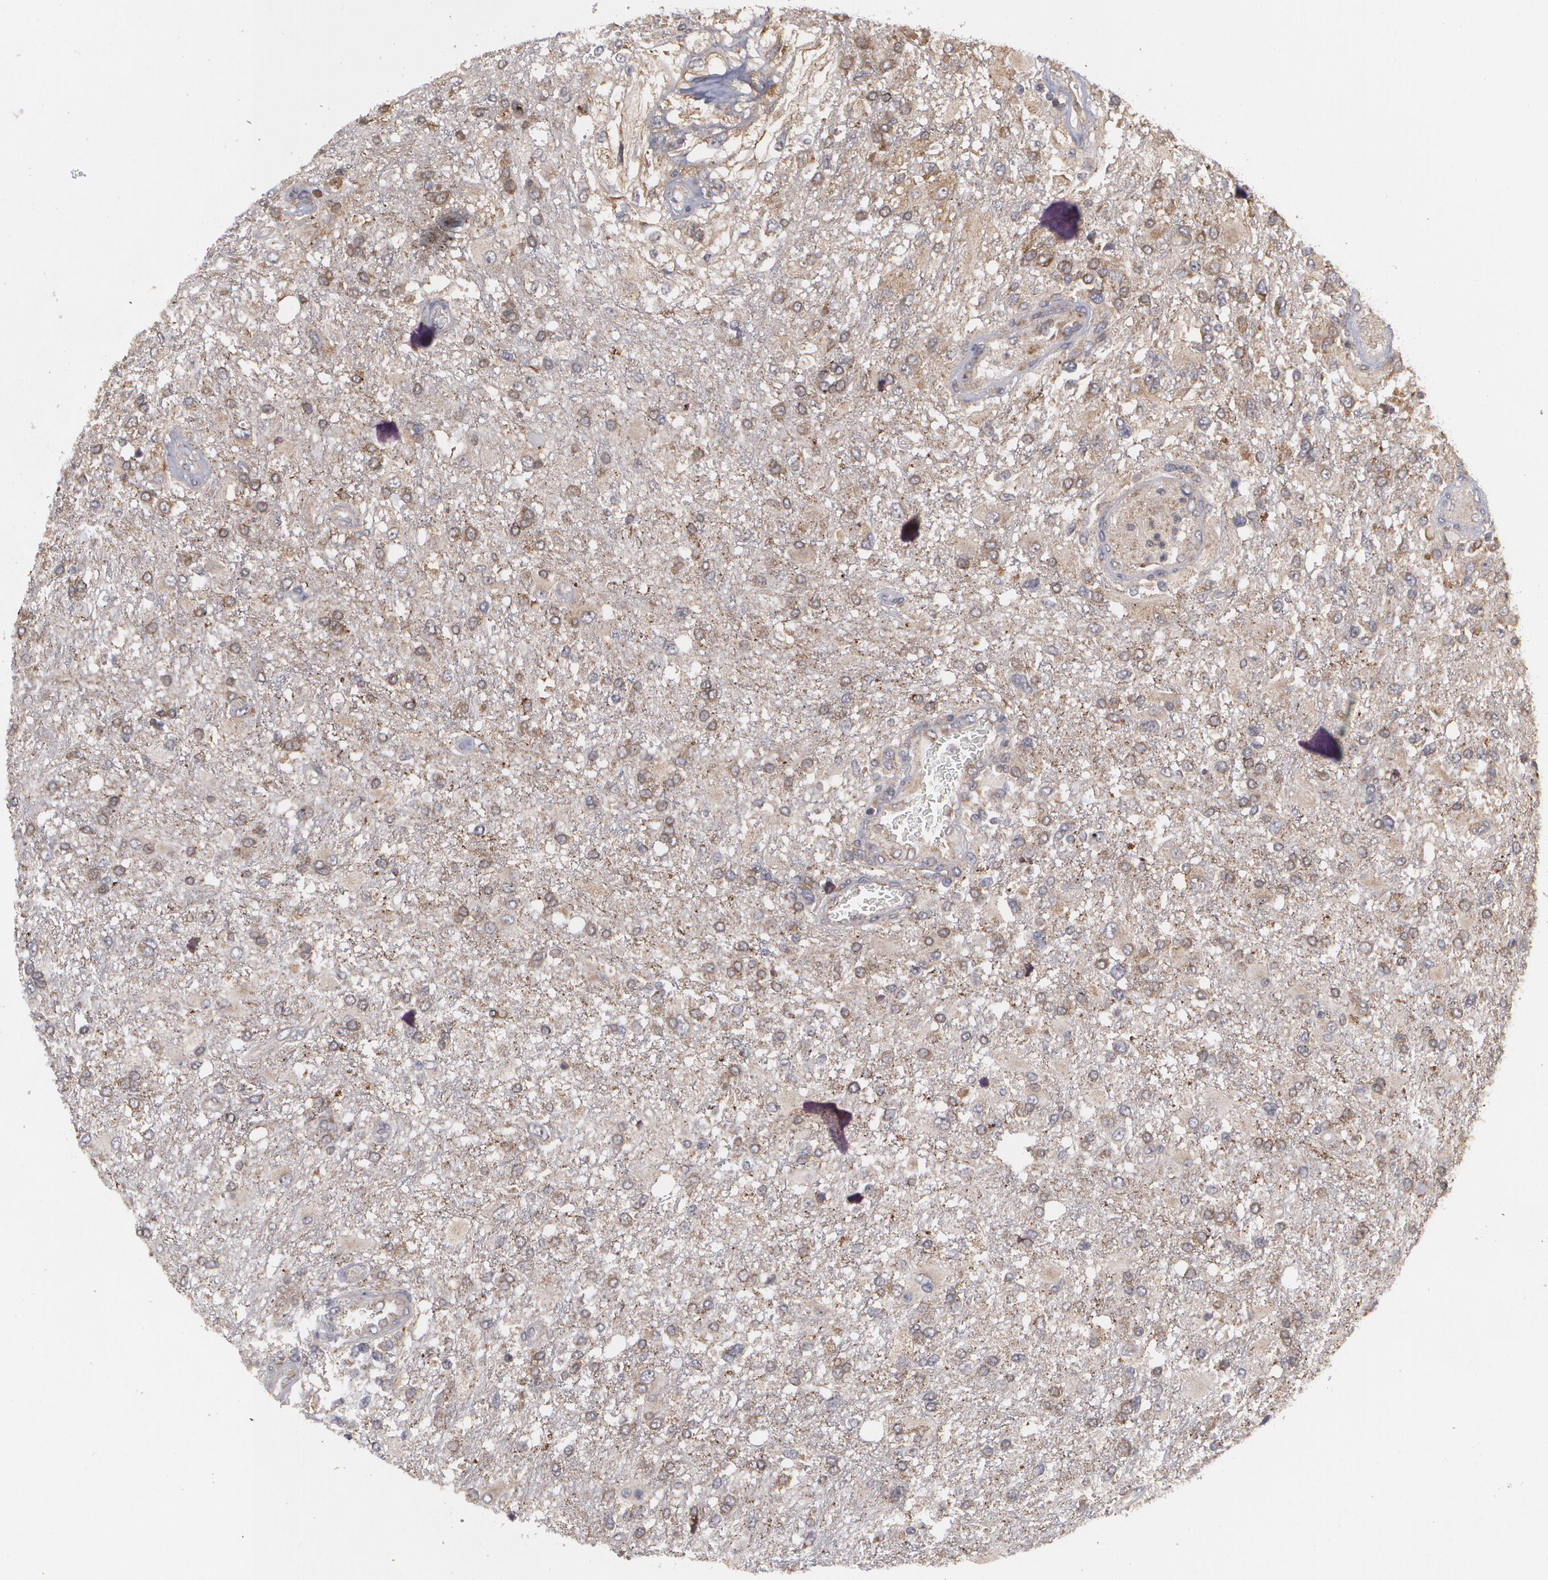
{"staining": {"intensity": "moderate", "quantity": ">75%", "location": "cytoplasmic/membranous"}, "tissue": "glioma", "cell_type": "Tumor cells", "image_type": "cancer", "snomed": [{"axis": "morphology", "description": "Glioma, malignant, High grade"}, {"axis": "topography", "description": "Cerebral cortex"}], "caption": "Immunohistochemical staining of human high-grade glioma (malignant) displays moderate cytoplasmic/membranous protein expression in approximately >75% of tumor cells.", "gene": "BMP6", "patient": {"sex": "male", "age": 79}}